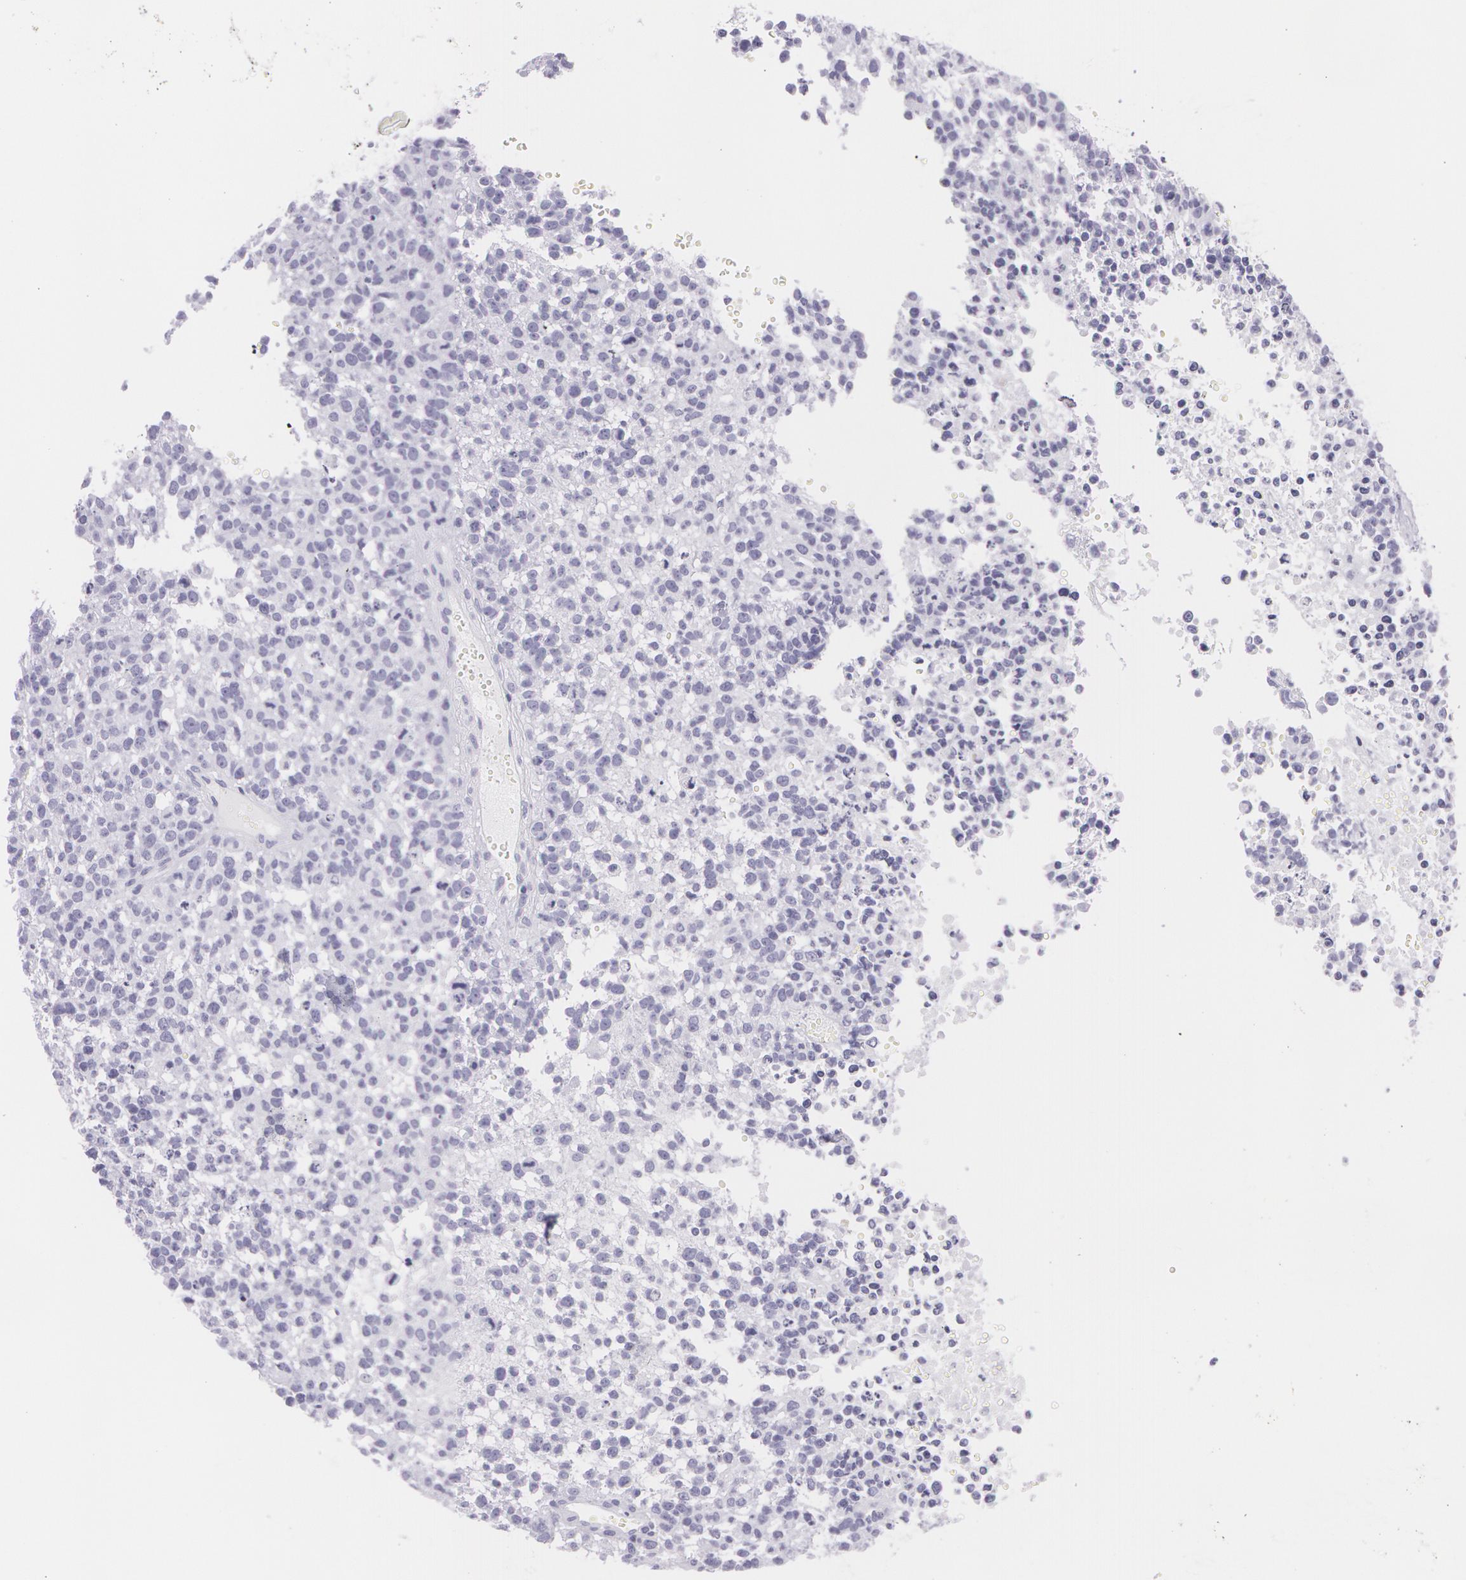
{"staining": {"intensity": "negative", "quantity": "none", "location": "none"}, "tissue": "glioma", "cell_type": "Tumor cells", "image_type": "cancer", "snomed": [{"axis": "morphology", "description": "Glioma, malignant, High grade"}, {"axis": "topography", "description": "Brain"}], "caption": "The immunohistochemistry (IHC) micrograph has no significant positivity in tumor cells of malignant glioma (high-grade) tissue.", "gene": "SNCG", "patient": {"sex": "male", "age": 66}}